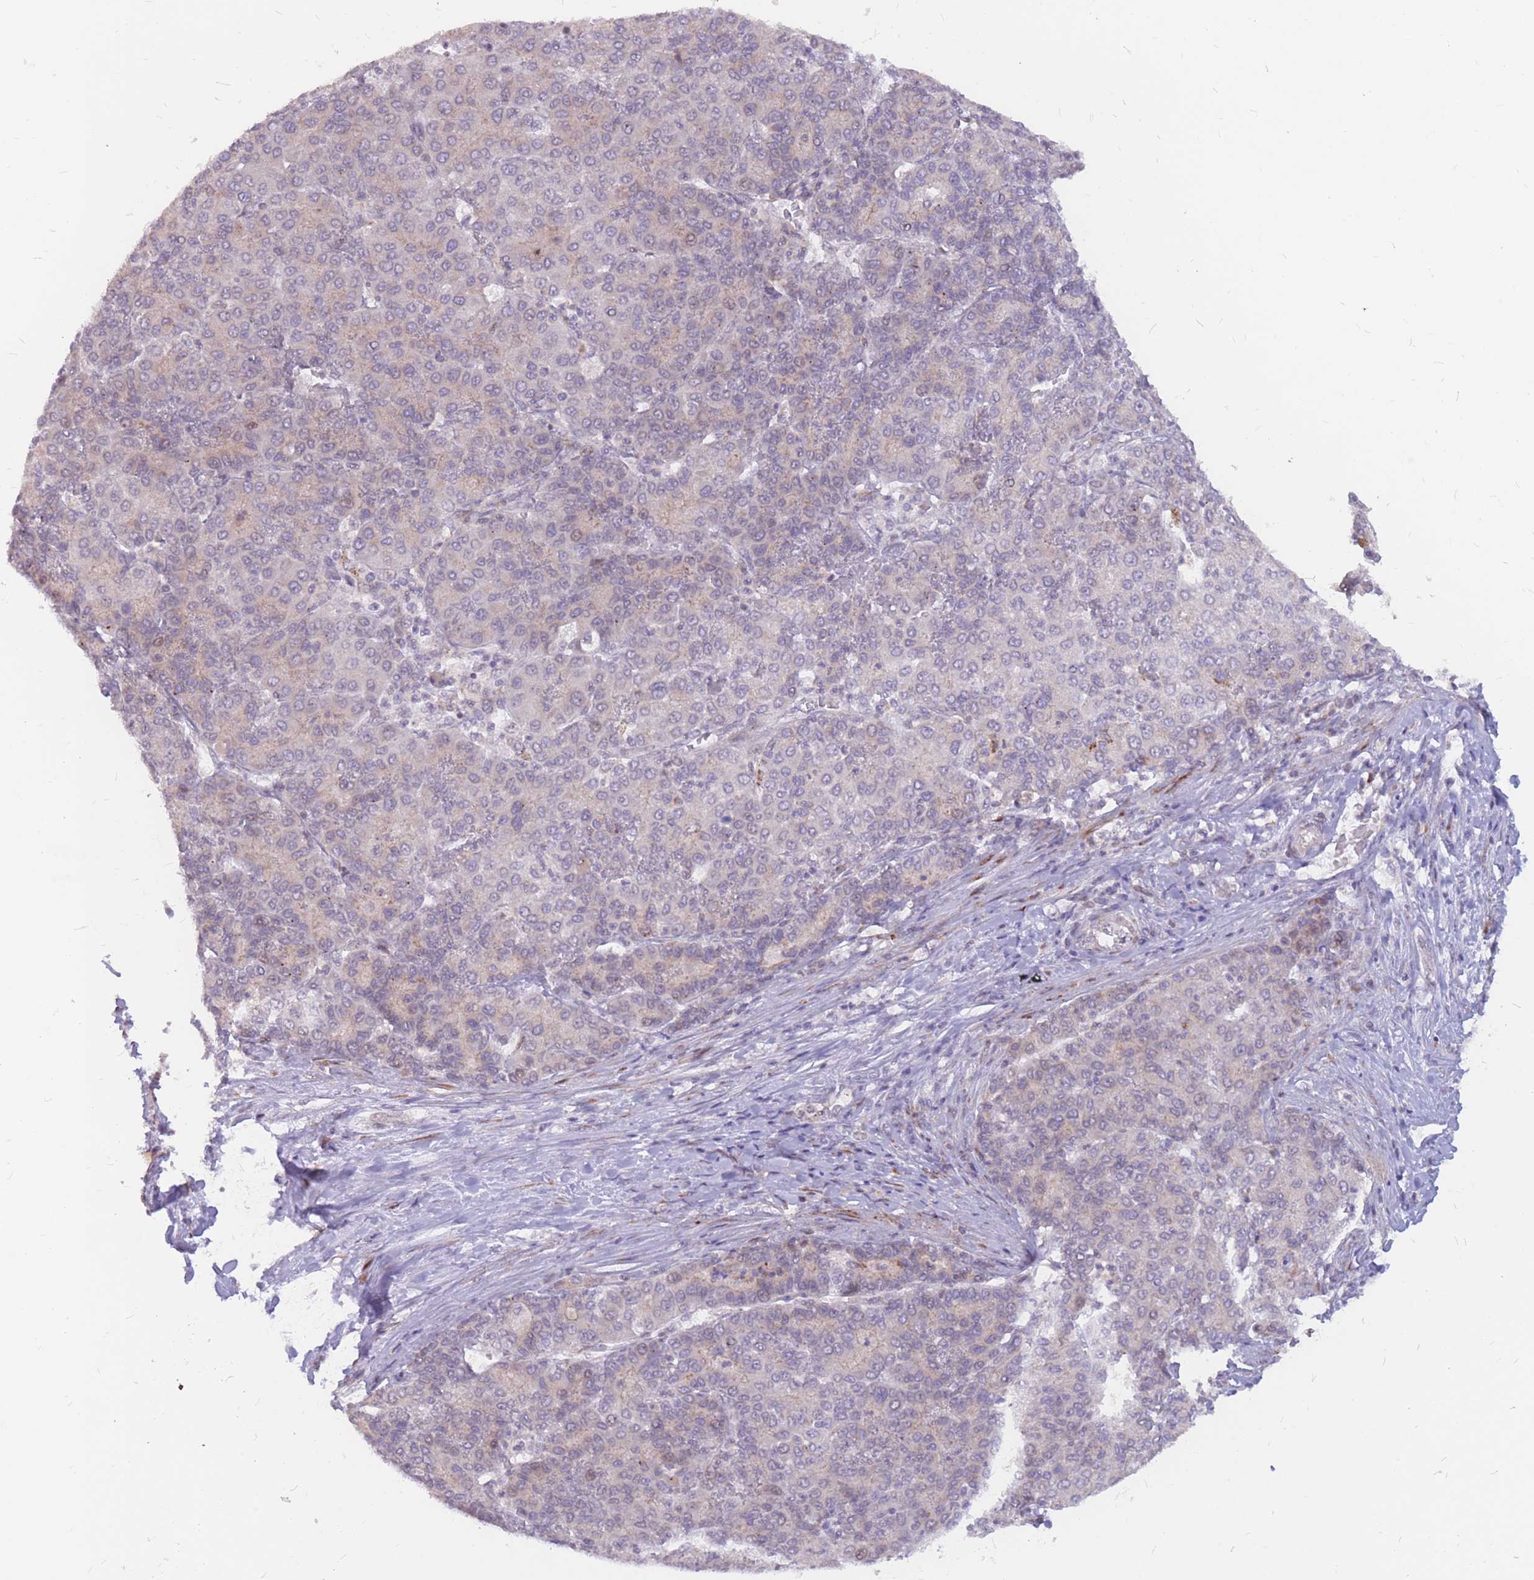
{"staining": {"intensity": "negative", "quantity": "none", "location": "none"}, "tissue": "liver cancer", "cell_type": "Tumor cells", "image_type": "cancer", "snomed": [{"axis": "morphology", "description": "Carcinoma, Hepatocellular, NOS"}, {"axis": "topography", "description": "Liver"}], "caption": "Tumor cells show no significant staining in hepatocellular carcinoma (liver).", "gene": "ADD2", "patient": {"sex": "male", "age": 65}}